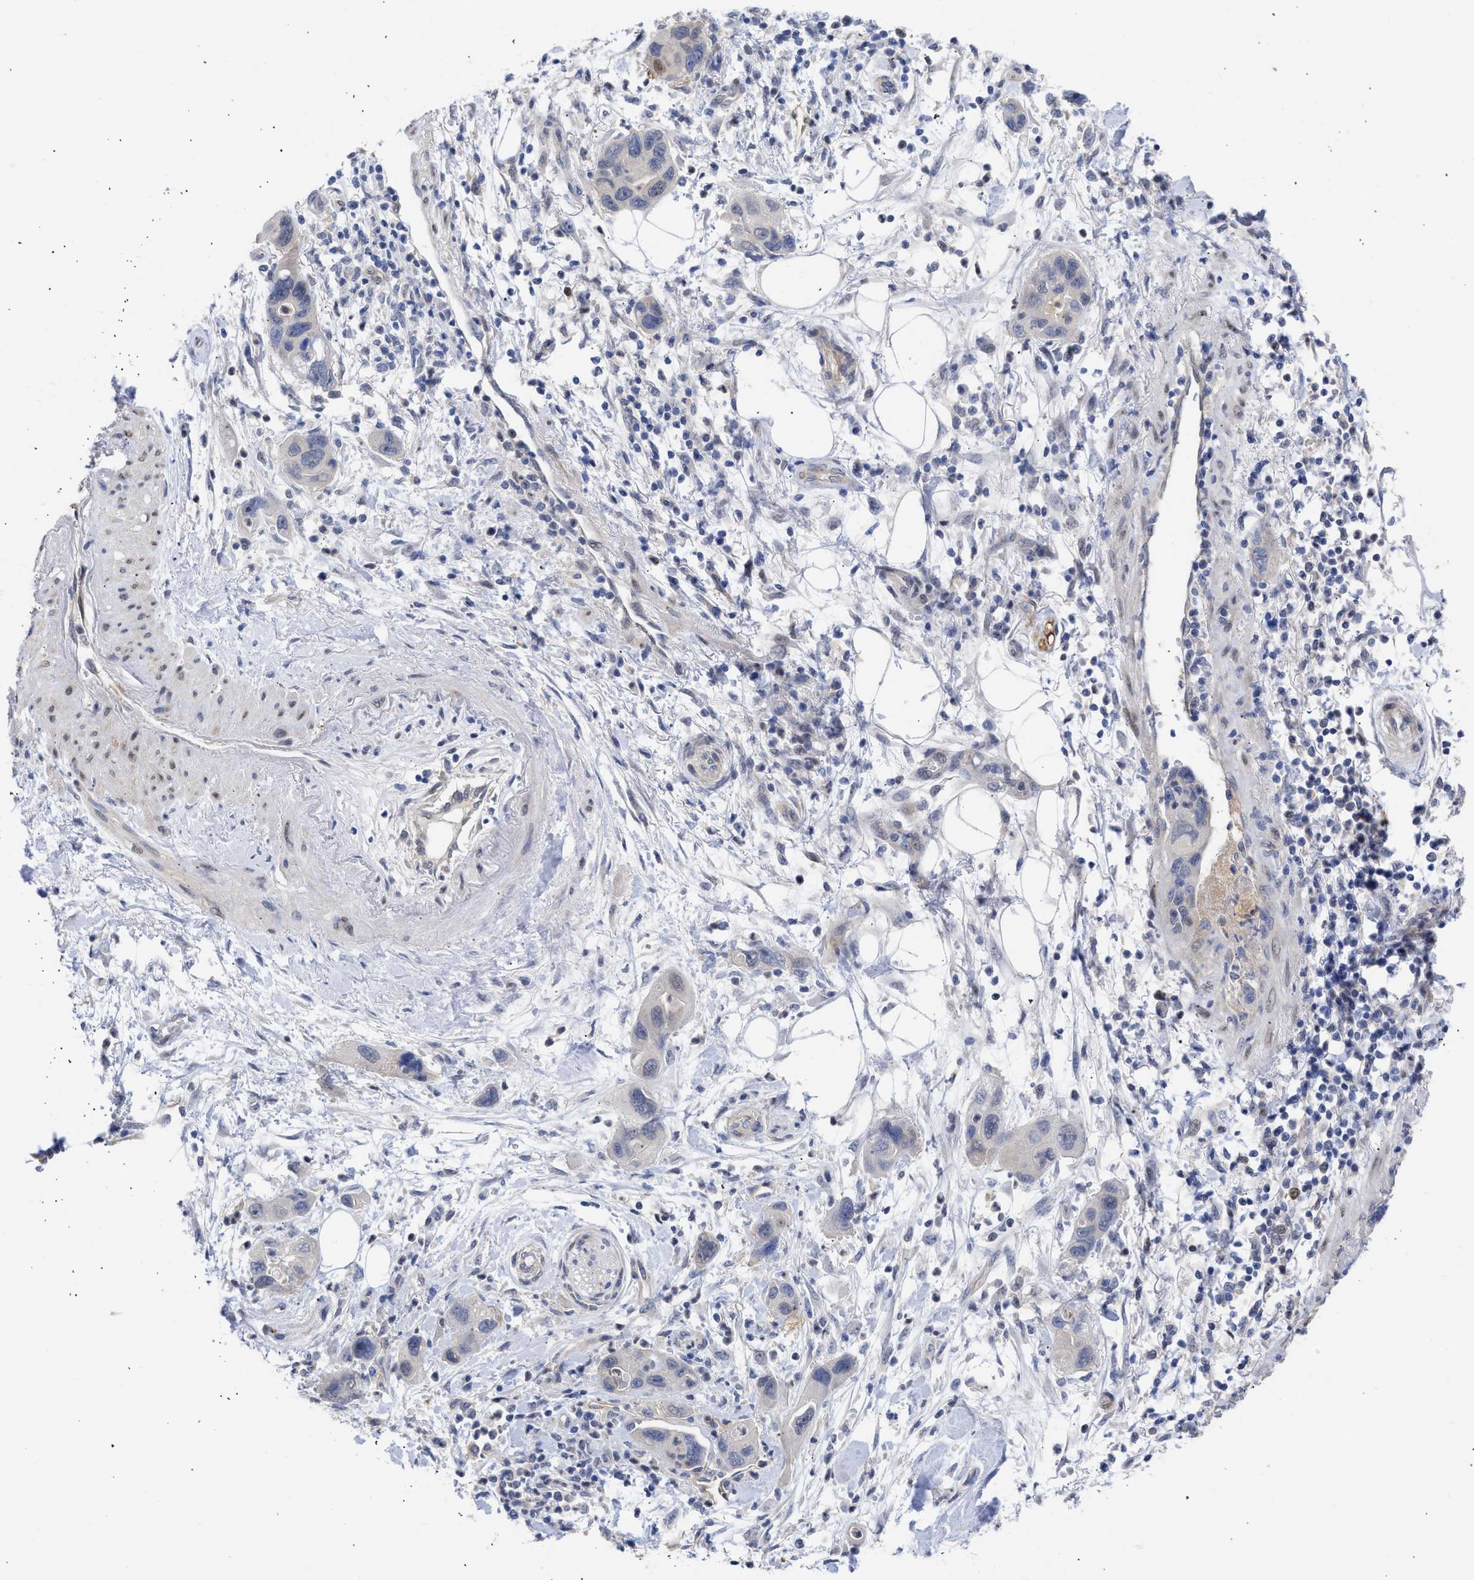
{"staining": {"intensity": "negative", "quantity": "none", "location": "none"}, "tissue": "pancreatic cancer", "cell_type": "Tumor cells", "image_type": "cancer", "snomed": [{"axis": "morphology", "description": "Normal tissue, NOS"}, {"axis": "morphology", "description": "Adenocarcinoma, NOS"}, {"axis": "topography", "description": "Pancreas"}], "caption": "A histopathology image of human pancreatic cancer is negative for staining in tumor cells.", "gene": "THRA", "patient": {"sex": "female", "age": 71}}